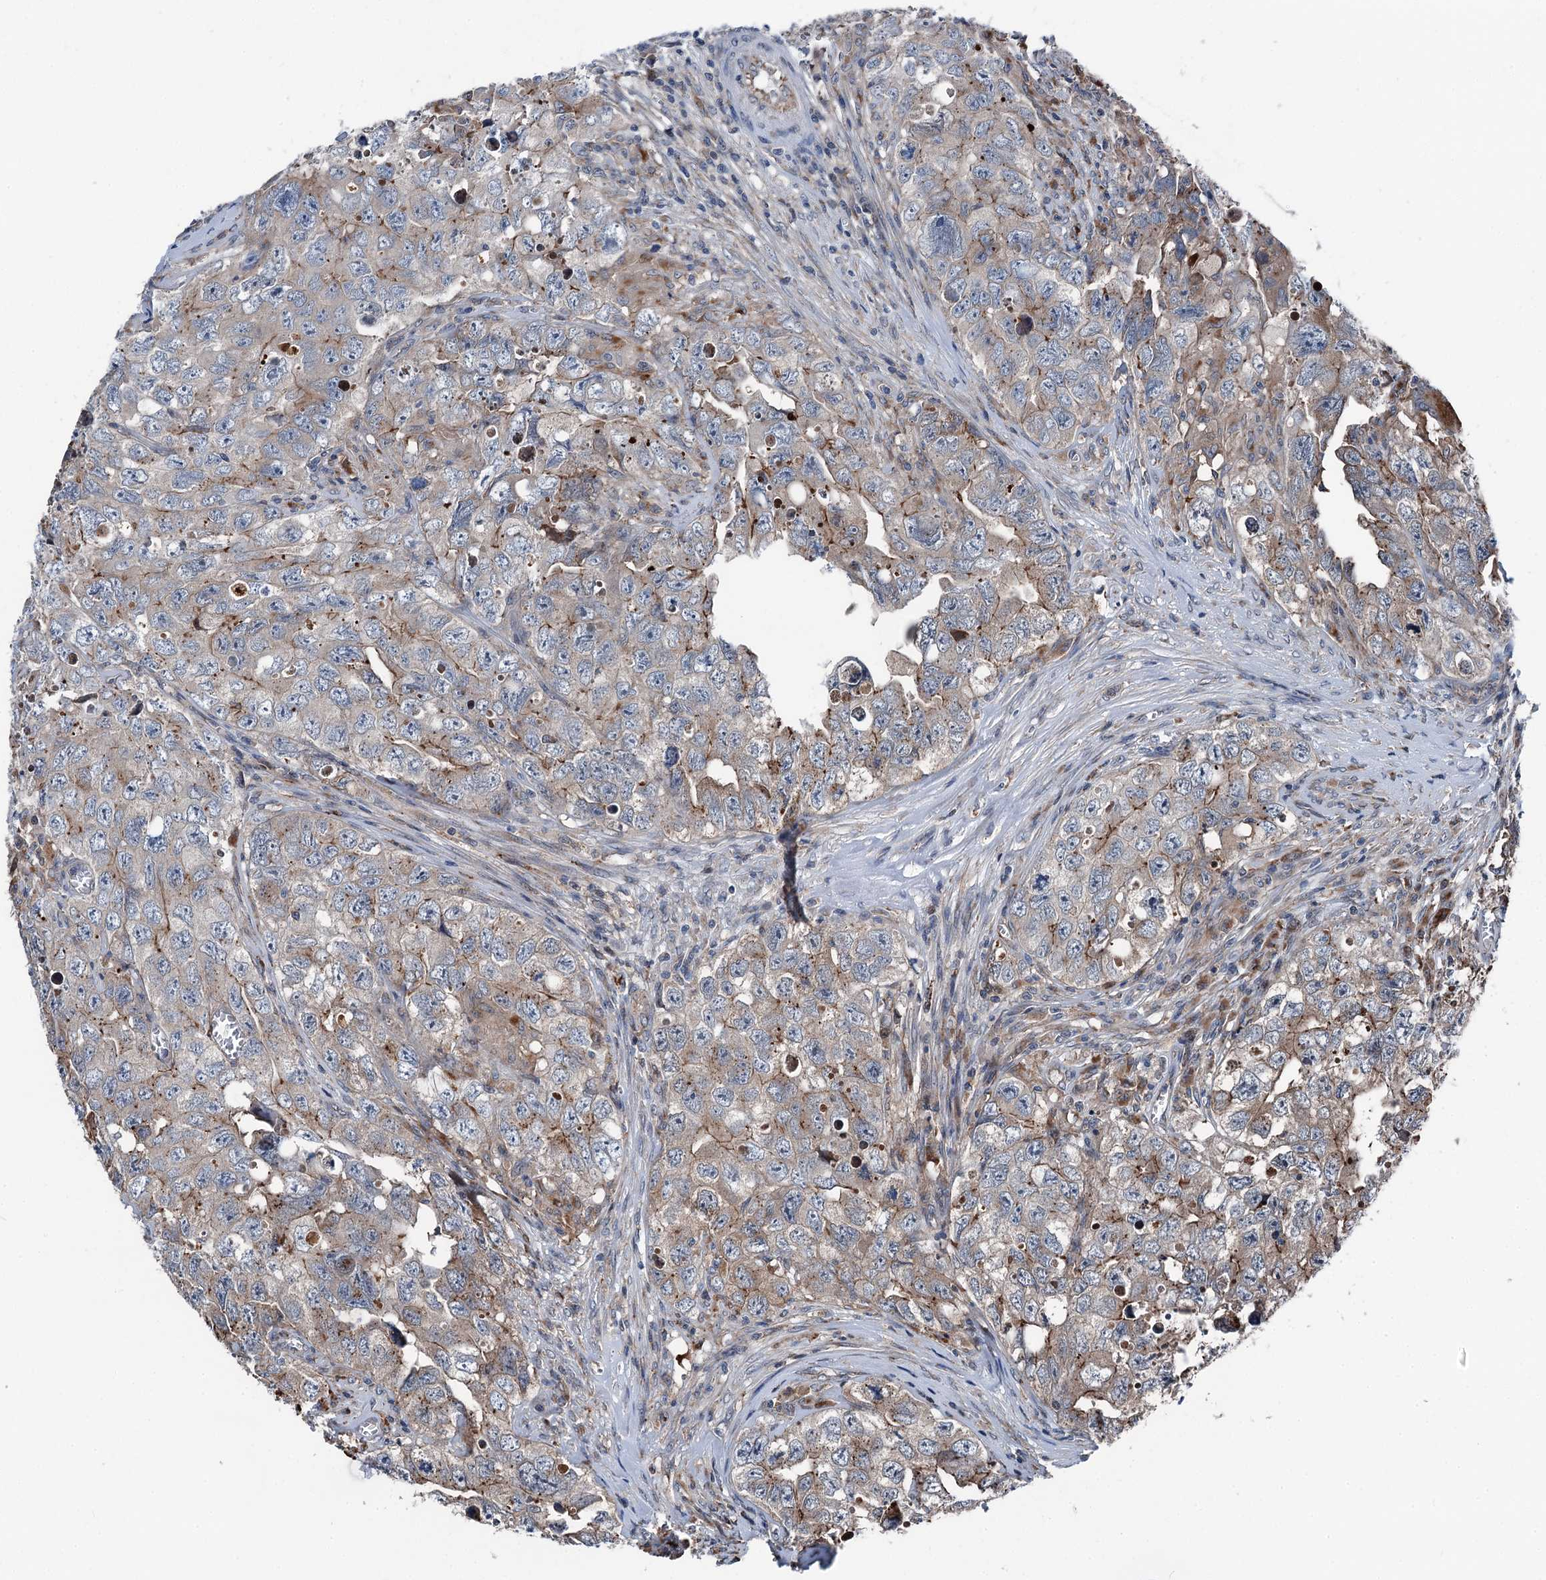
{"staining": {"intensity": "weak", "quantity": "<25%", "location": "cytoplasmic/membranous"}, "tissue": "testis cancer", "cell_type": "Tumor cells", "image_type": "cancer", "snomed": [{"axis": "morphology", "description": "Seminoma, NOS"}, {"axis": "morphology", "description": "Carcinoma, Embryonal, NOS"}, {"axis": "topography", "description": "Testis"}], "caption": "Protein analysis of testis cancer (embryonal carcinoma) shows no significant staining in tumor cells.", "gene": "POLR1D", "patient": {"sex": "male", "age": 43}}